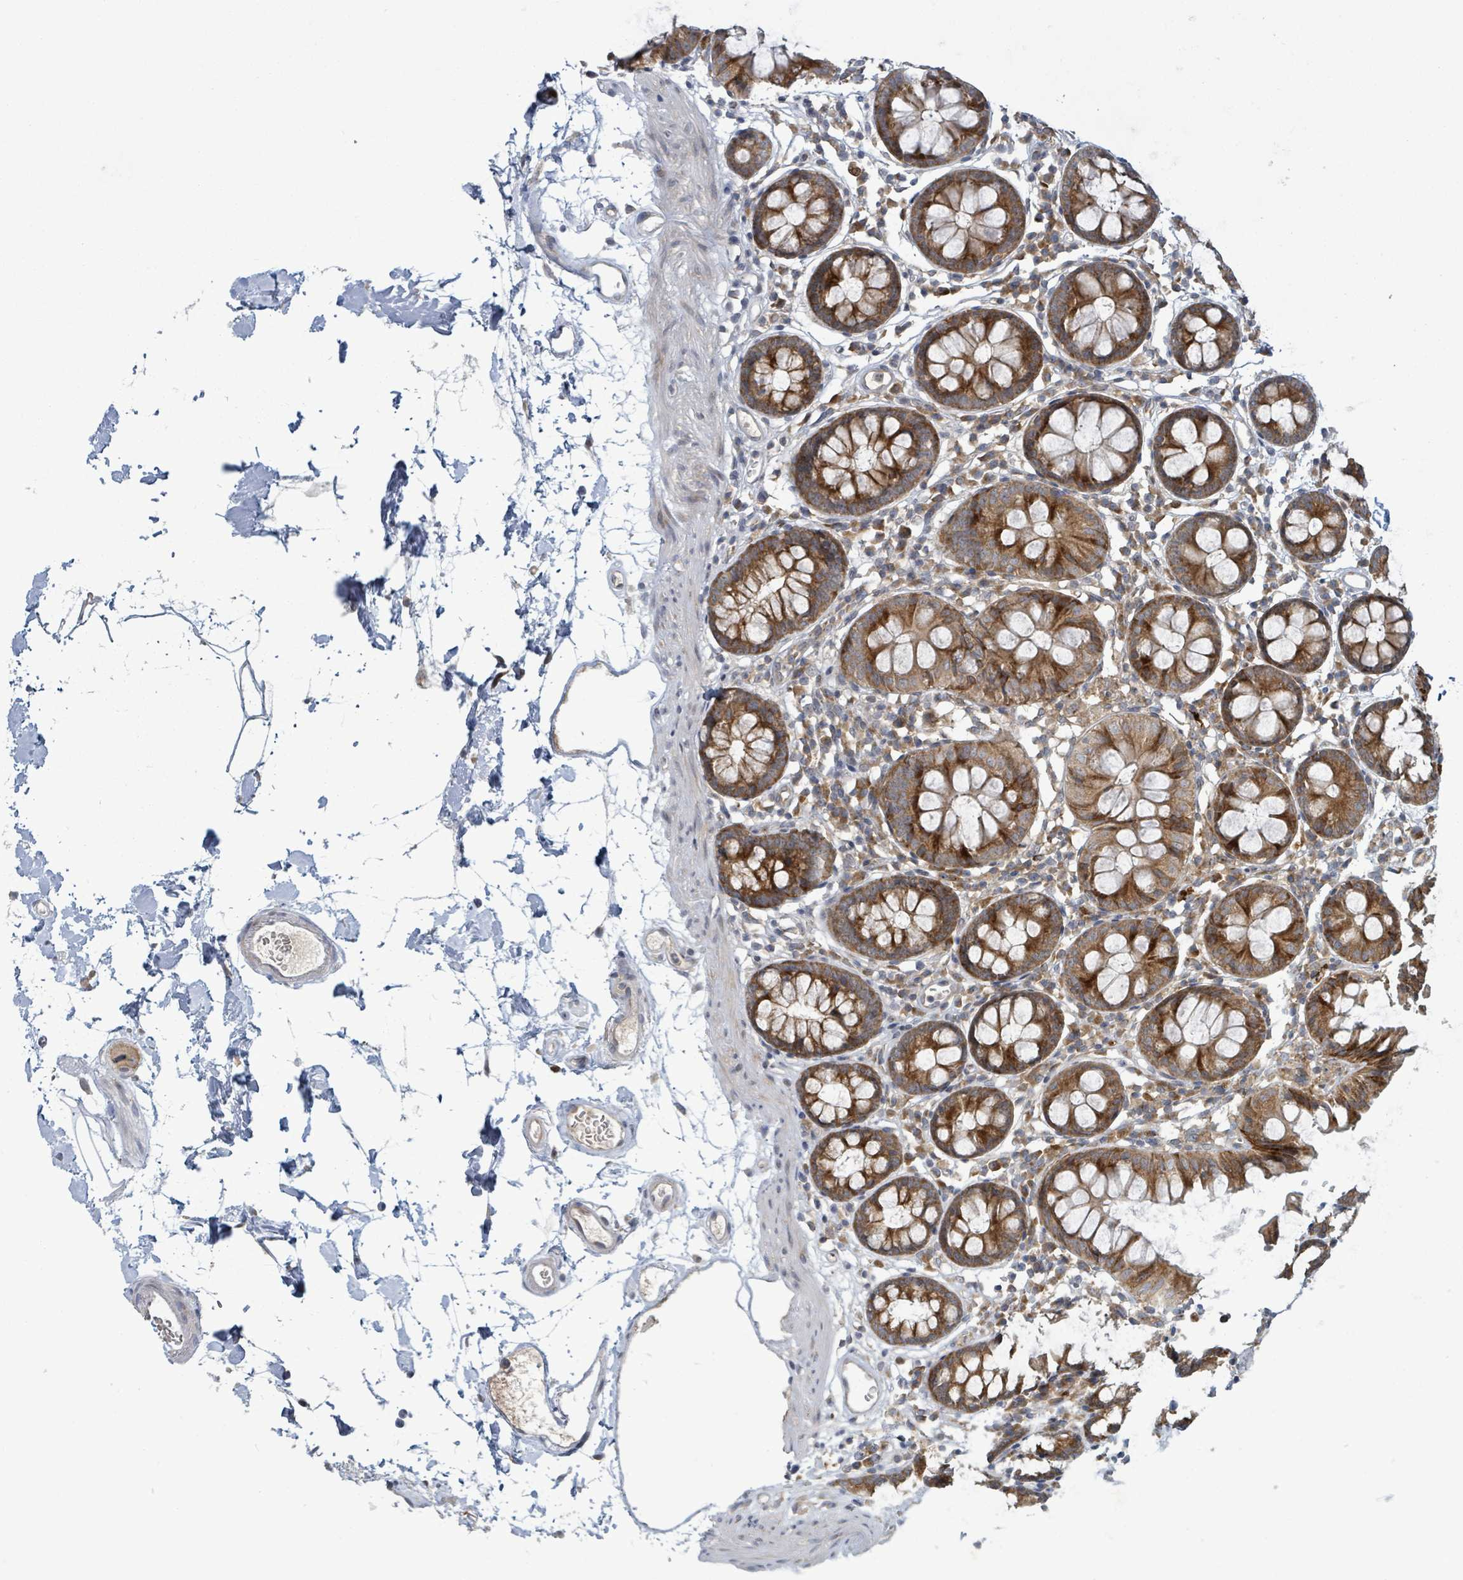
{"staining": {"intensity": "moderate", "quantity": "25%-75%", "location": "cytoplasmic/membranous"}, "tissue": "colon", "cell_type": "Endothelial cells", "image_type": "normal", "snomed": [{"axis": "morphology", "description": "Normal tissue, NOS"}, {"axis": "topography", "description": "Colon"}], "caption": "Protein staining of normal colon reveals moderate cytoplasmic/membranous expression in approximately 25%-75% of endothelial cells. (DAB (3,3'-diaminobenzidine) IHC with brightfield microscopy, high magnification).", "gene": "OR51E1", "patient": {"sex": "female", "age": 84}}